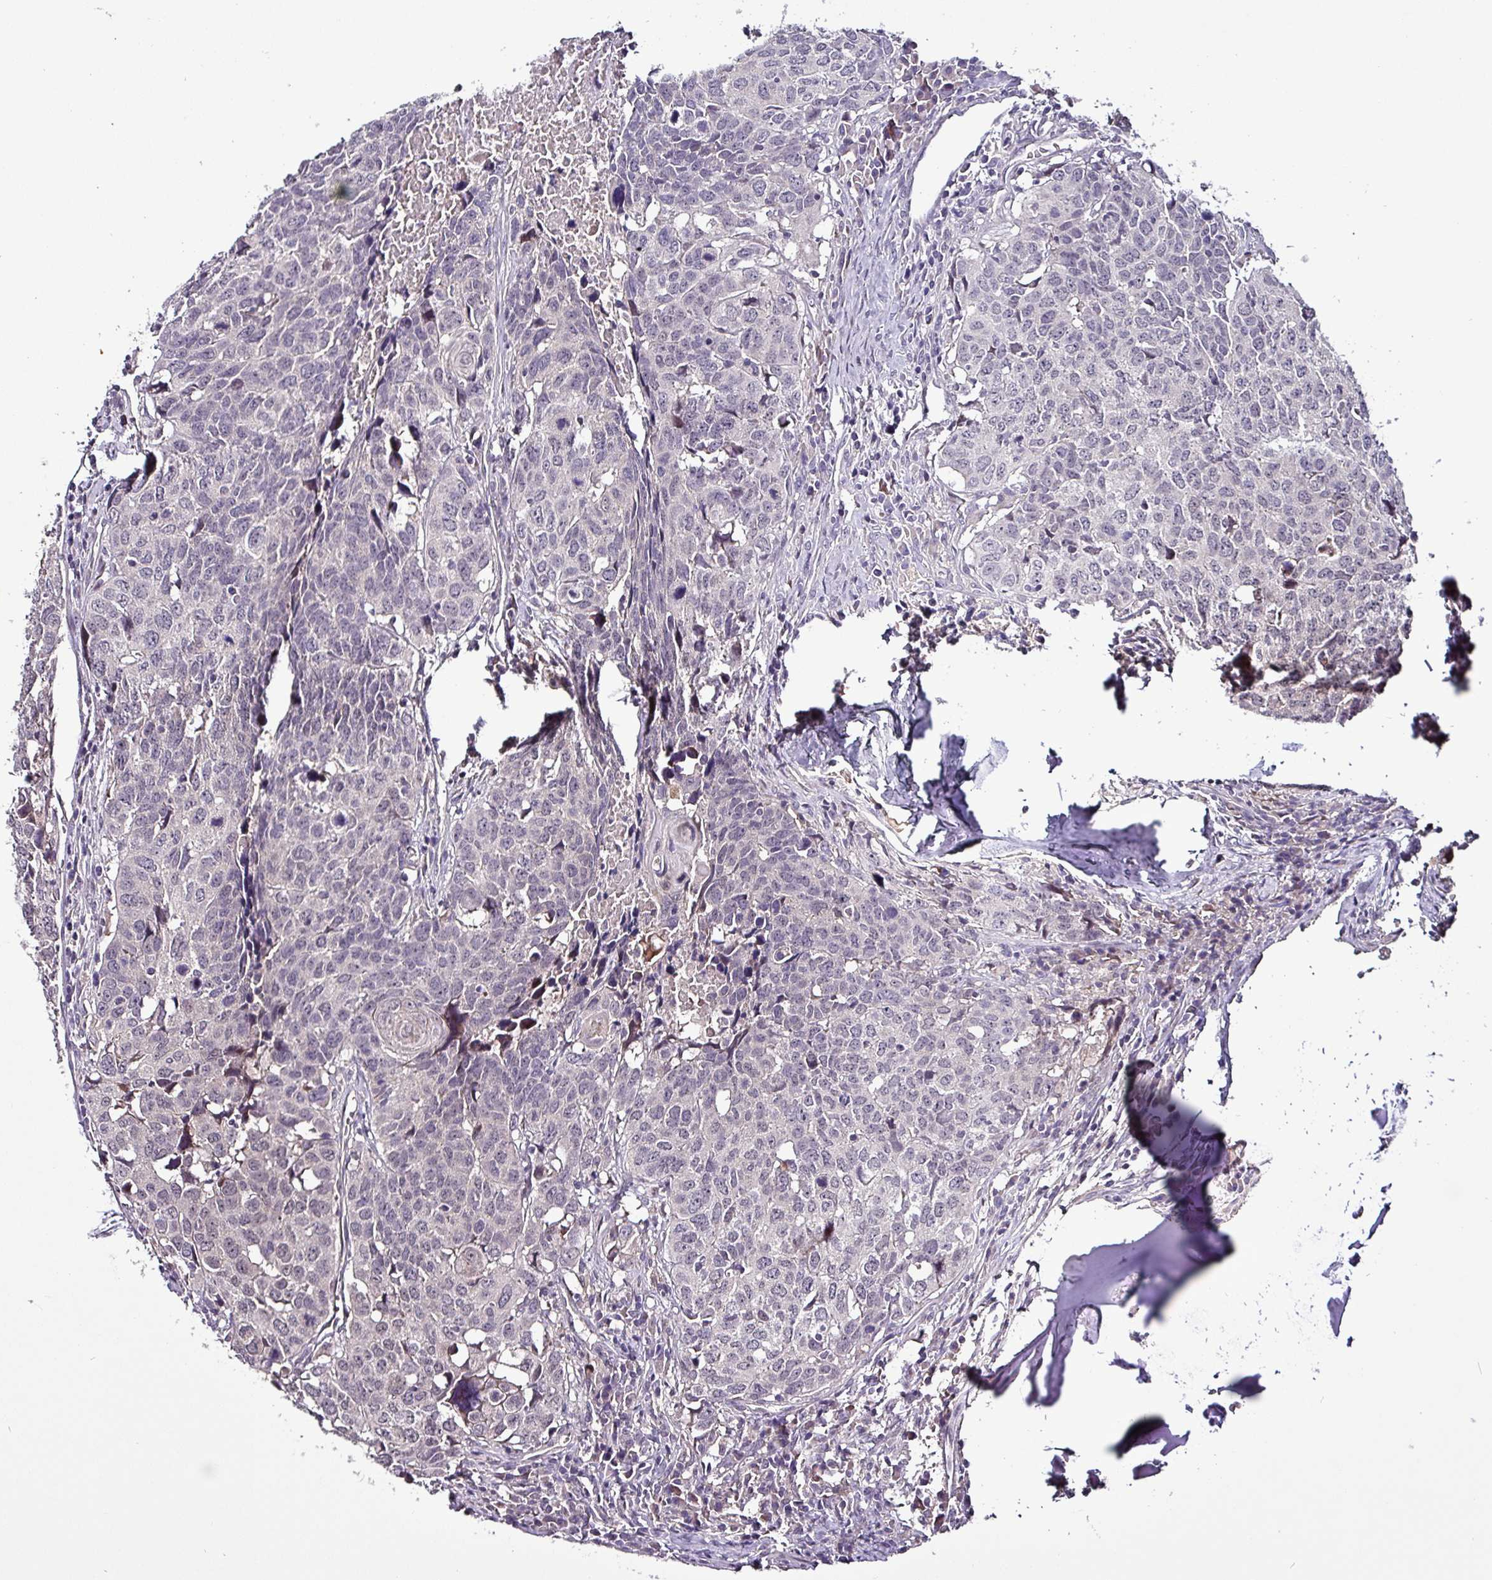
{"staining": {"intensity": "negative", "quantity": "none", "location": "none"}, "tissue": "head and neck cancer", "cell_type": "Tumor cells", "image_type": "cancer", "snomed": [{"axis": "morphology", "description": "Normal tissue, NOS"}, {"axis": "morphology", "description": "Squamous cell carcinoma, NOS"}, {"axis": "topography", "description": "Skeletal muscle"}, {"axis": "topography", "description": "Vascular tissue"}, {"axis": "topography", "description": "Peripheral nerve tissue"}, {"axis": "topography", "description": "Head-Neck"}], "caption": "Immunohistochemical staining of human head and neck cancer shows no significant expression in tumor cells. (DAB (3,3'-diaminobenzidine) immunohistochemistry (IHC) with hematoxylin counter stain).", "gene": "GRAPL", "patient": {"sex": "male", "age": 66}}